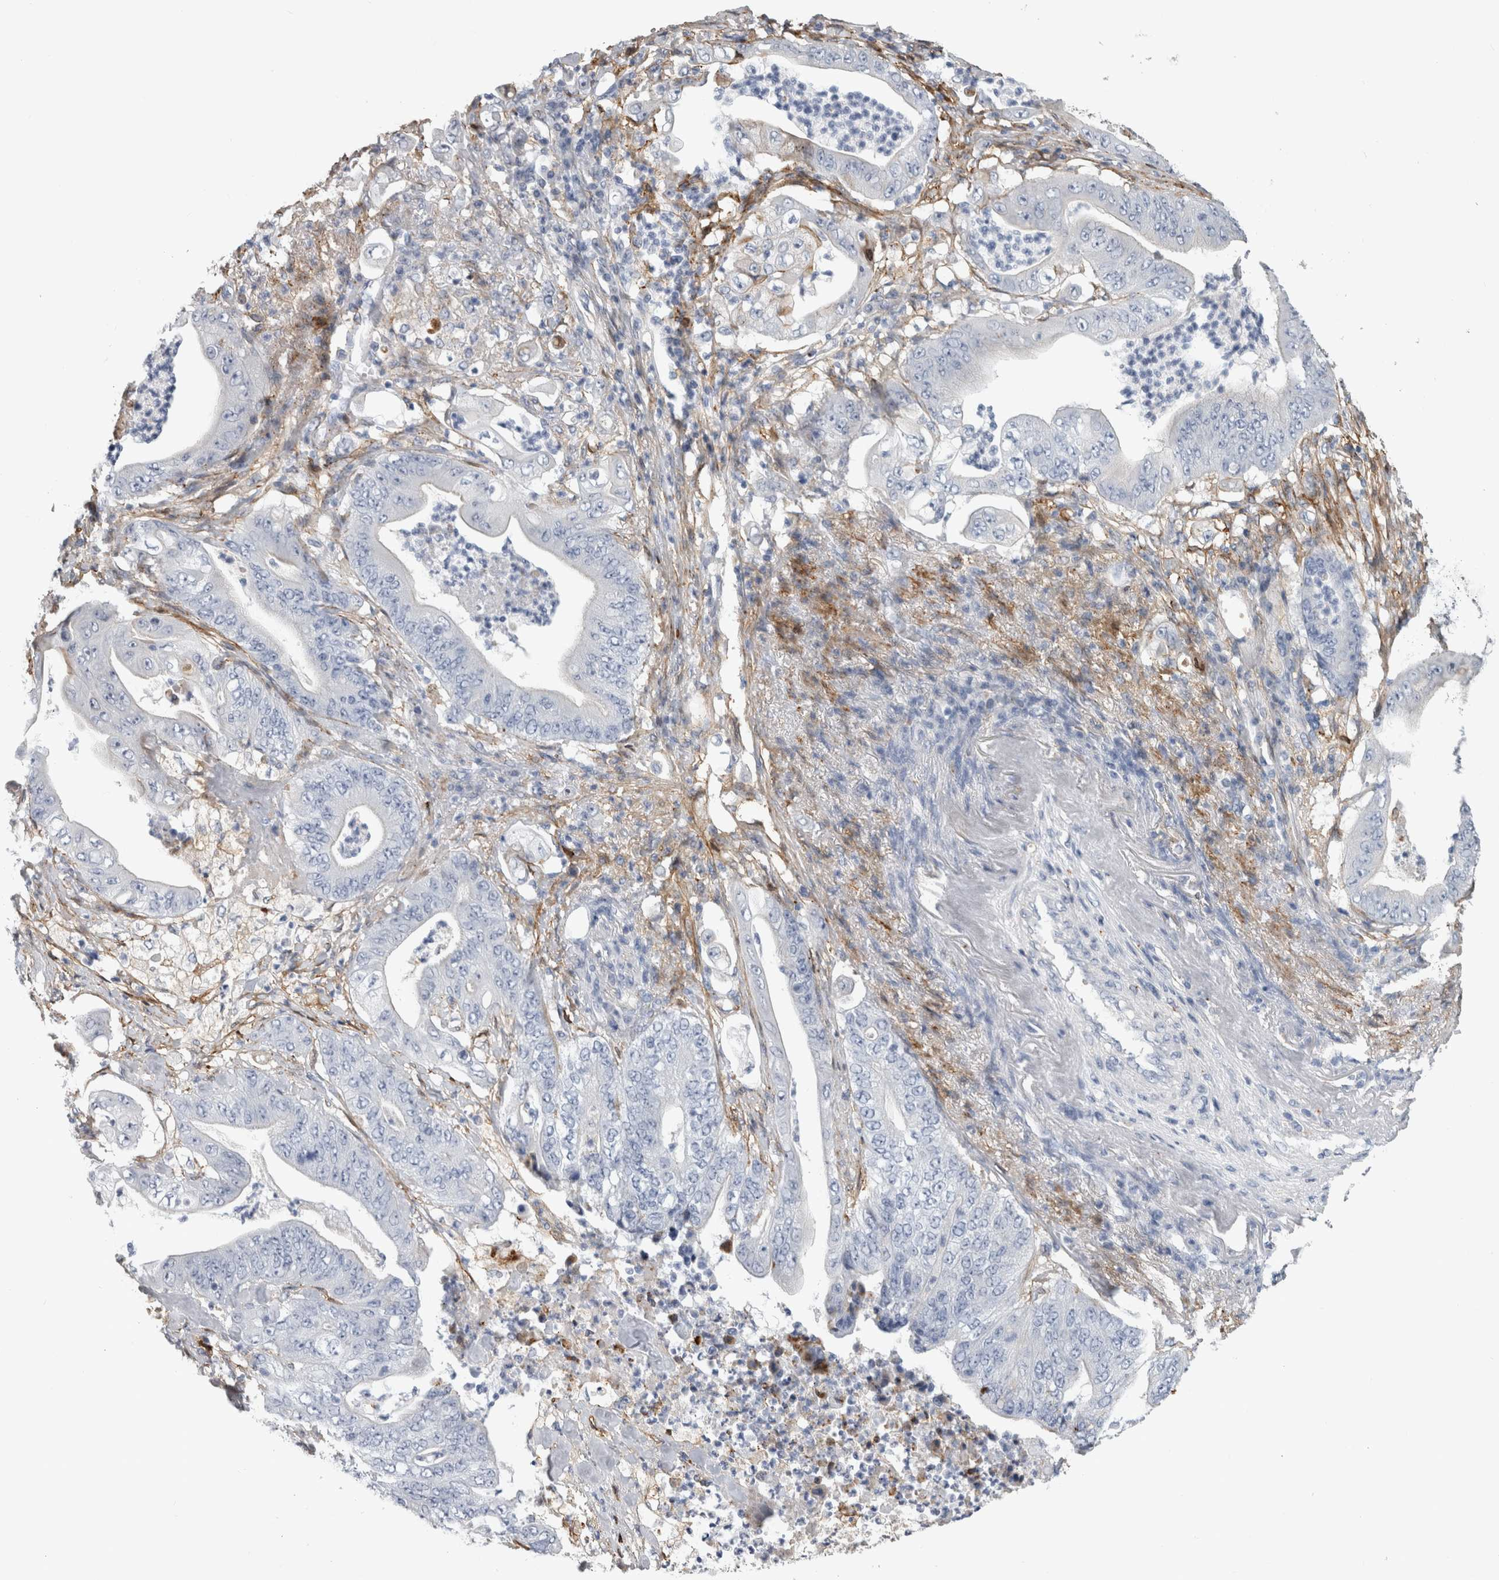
{"staining": {"intensity": "negative", "quantity": "none", "location": "none"}, "tissue": "stomach cancer", "cell_type": "Tumor cells", "image_type": "cancer", "snomed": [{"axis": "morphology", "description": "Adenocarcinoma, NOS"}, {"axis": "topography", "description": "Stomach"}], "caption": "Tumor cells show no significant protein staining in stomach adenocarcinoma. (Immunohistochemistry (ihc), brightfield microscopy, high magnification).", "gene": "DNAJC24", "patient": {"sex": "female", "age": 73}}